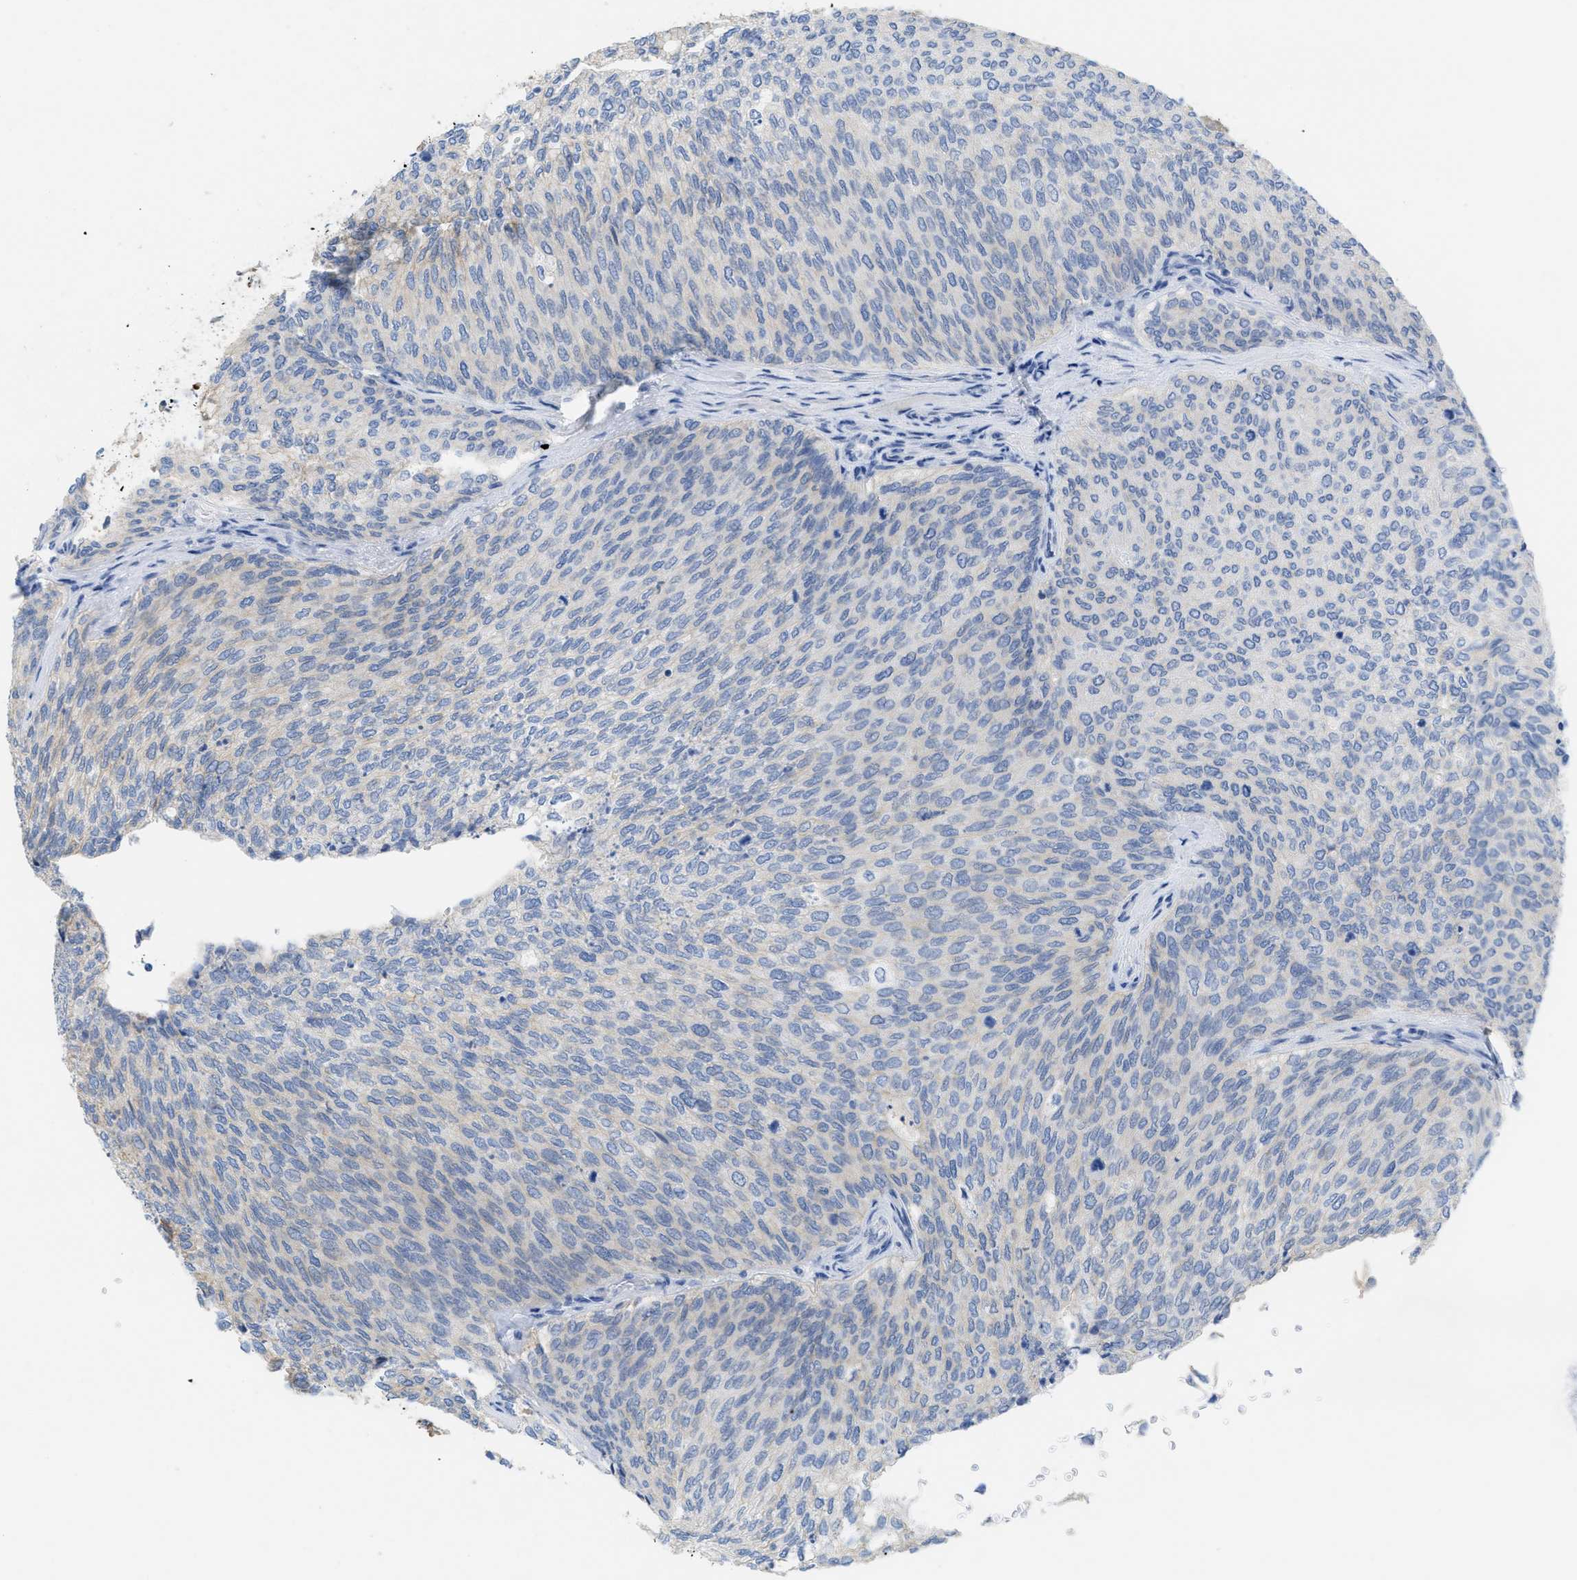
{"staining": {"intensity": "negative", "quantity": "none", "location": "none"}, "tissue": "urothelial cancer", "cell_type": "Tumor cells", "image_type": "cancer", "snomed": [{"axis": "morphology", "description": "Urothelial carcinoma, Low grade"}, {"axis": "topography", "description": "Urinary bladder"}], "caption": "Photomicrograph shows no significant protein expression in tumor cells of urothelial cancer.", "gene": "CNNM4", "patient": {"sex": "female", "age": 79}}